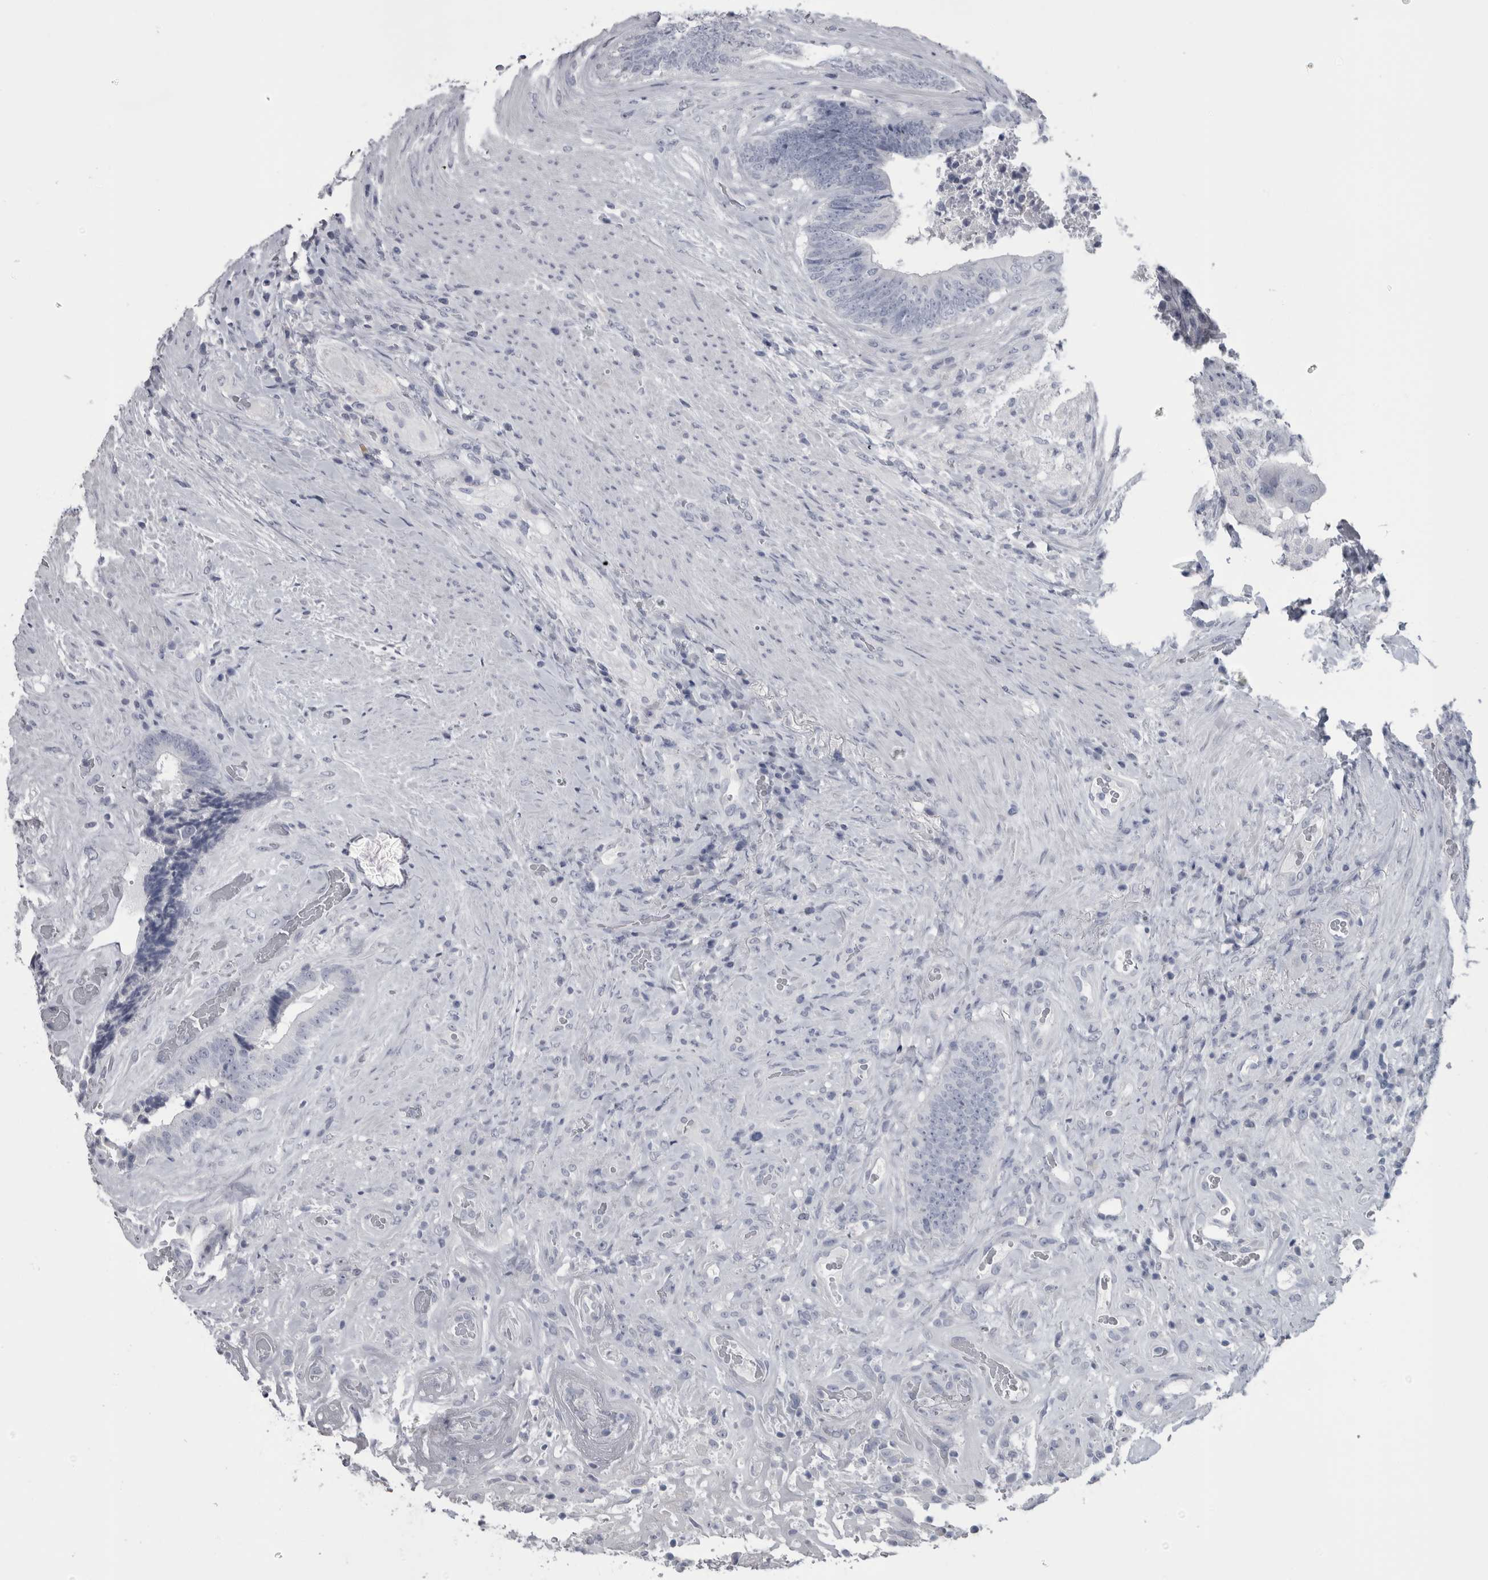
{"staining": {"intensity": "negative", "quantity": "none", "location": "none"}, "tissue": "colorectal cancer", "cell_type": "Tumor cells", "image_type": "cancer", "snomed": [{"axis": "morphology", "description": "Adenocarcinoma, NOS"}, {"axis": "topography", "description": "Rectum"}], "caption": "Immunohistochemistry (IHC) of colorectal cancer displays no staining in tumor cells.", "gene": "PTH", "patient": {"sex": "male", "age": 72}}